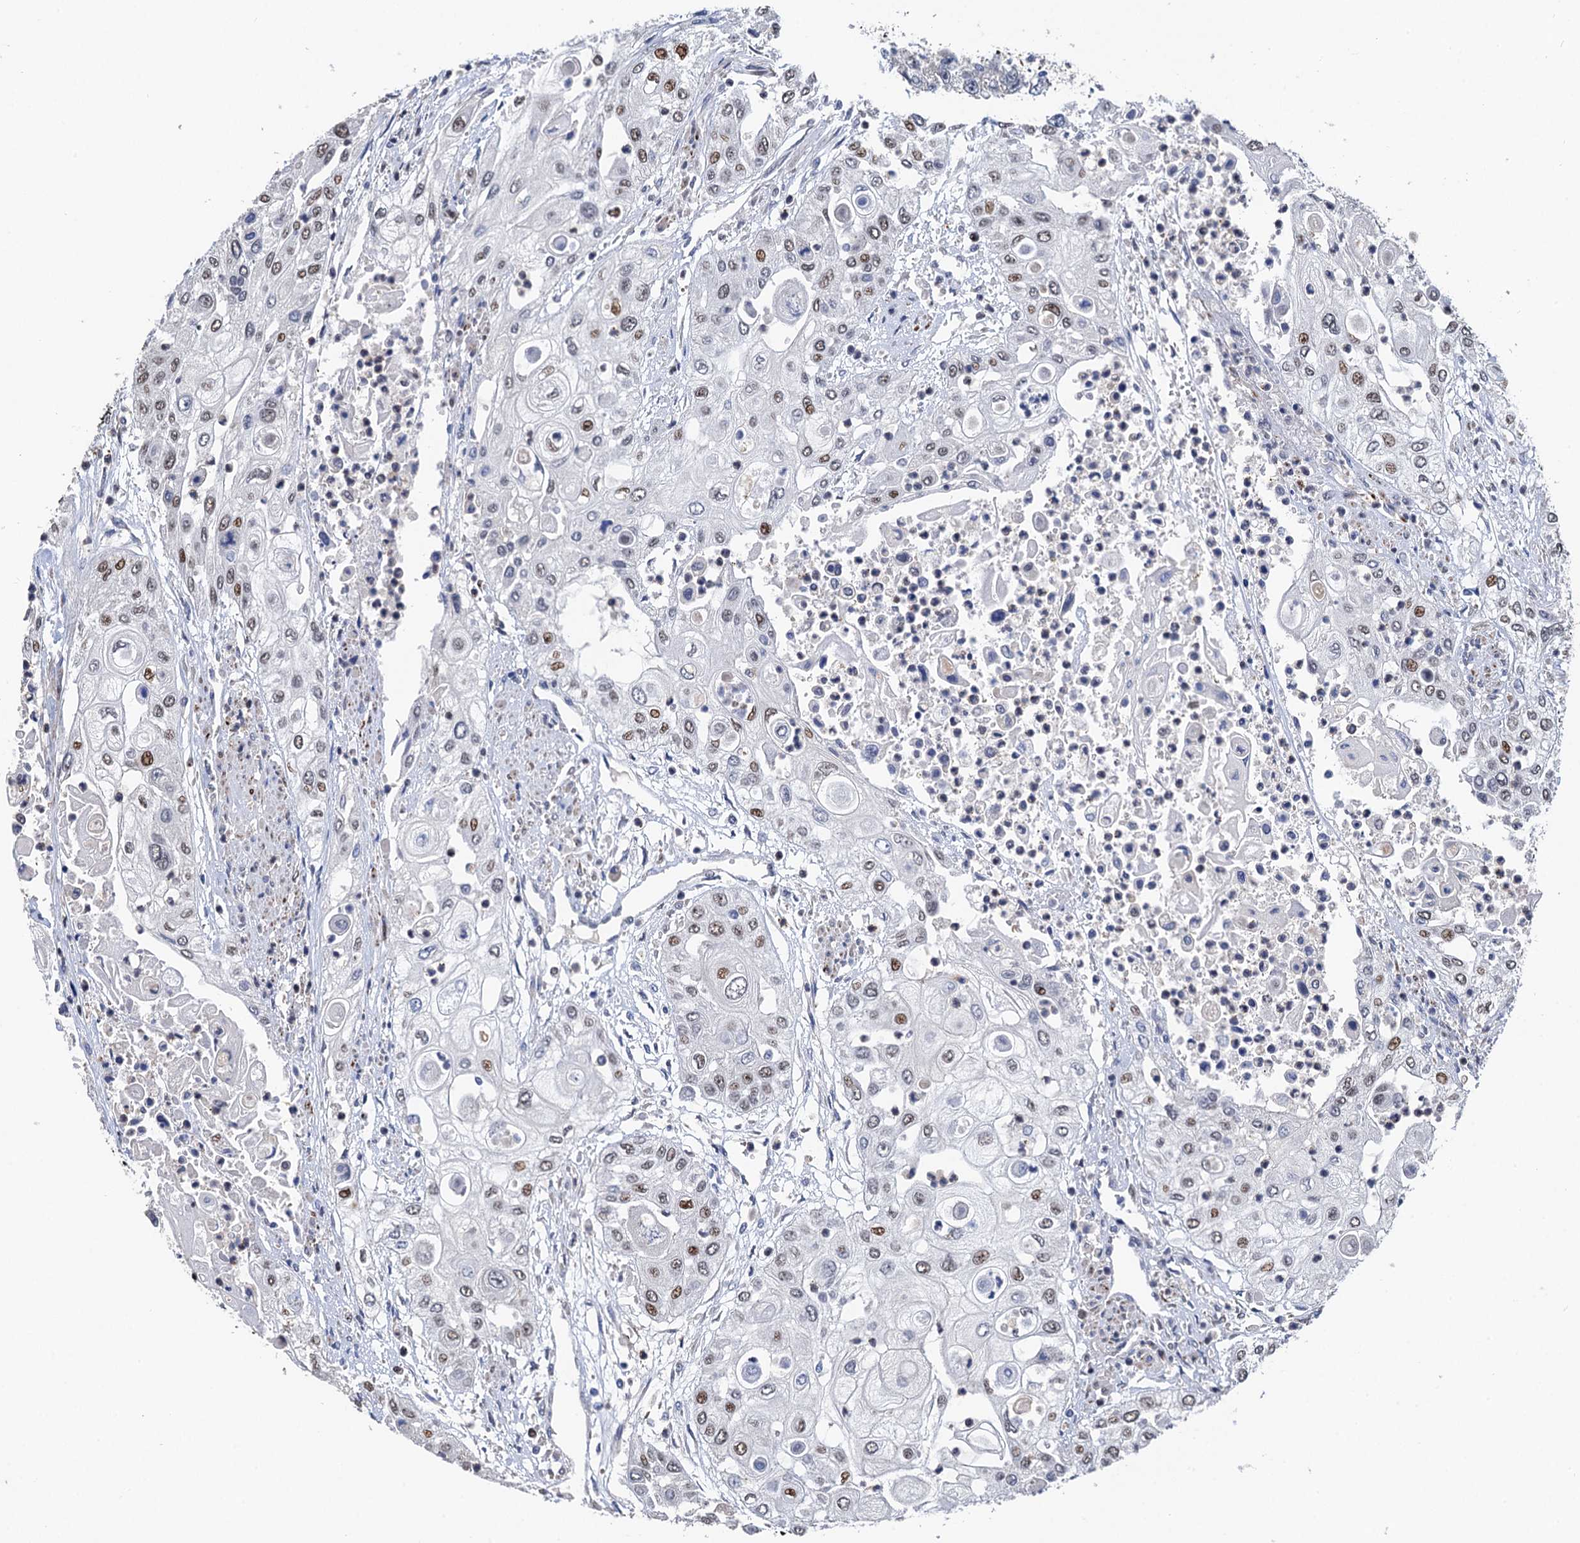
{"staining": {"intensity": "moderate", "quantity": "25%-75%", "location": "nuclear"}, "tissue": "urothelial cancer", "cell_type": "Tumor cells", "image_type": "cancer", "snomed": [{"axis": "morphology", "description": "Urothelial carcinoma, High grade"}, {"axis": "topography", "description": "Urinary bladder"}], "caption": "There is medium levels of moderate nuclear positivity in tumor cells of urothelial cancer, as demonstrated by immunohistochemical staining (brown color).", "gene": "TSEN34", "patient": {"sex": "female", "age": 79}}